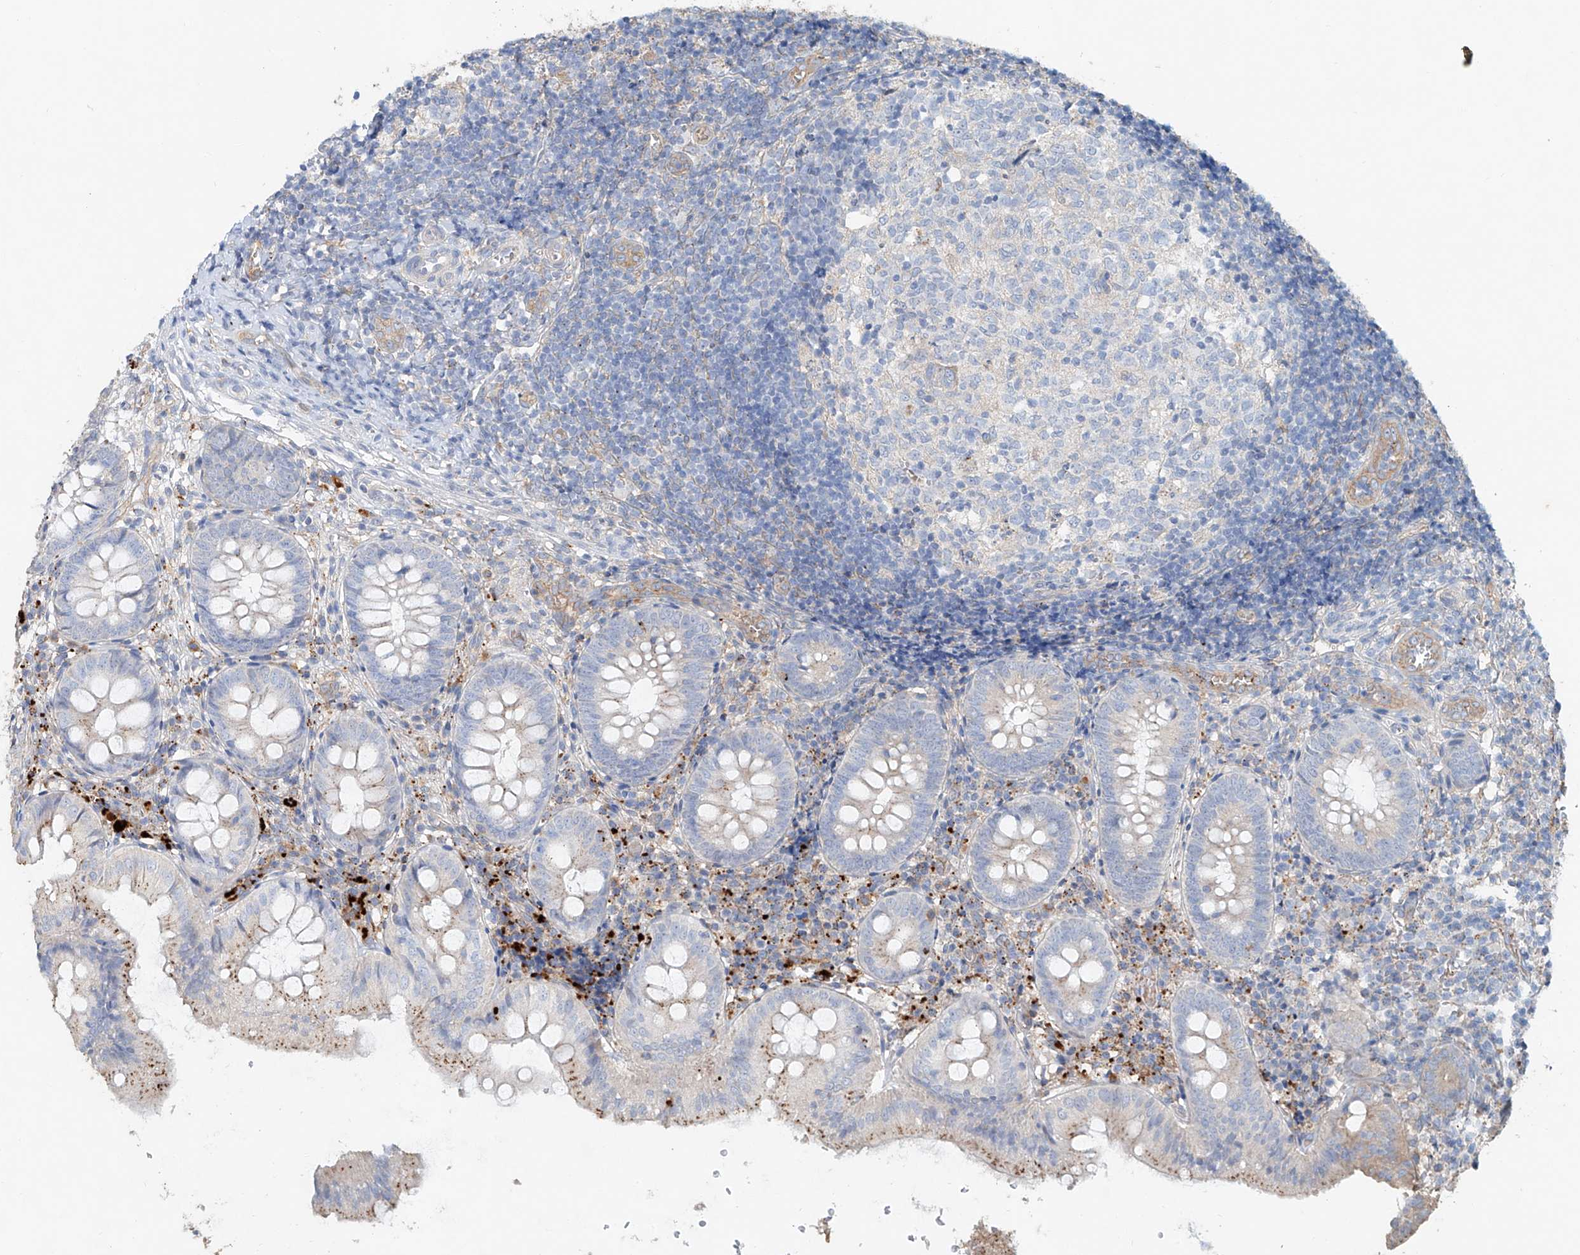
{"staining": {"intensity": "moderate", "quantity": "<25%", "location": "cytoplasmic/membranous"}, "tissue": "appendix", "cell_type": "Glandular cells", "image_type": "normal", "snomed": [{"axis": "morphology", "description": "Normal tissue, NOS"}, {"axis": "topography", "description": "Appendix"}], "caption": "Immunohistochemical staining of unremarkable human appendix displays <25% levels of moderate cytoplasmic/membranous protein staining in about <25% of glandular cells.", "gene": "TRIM47", "patient": {"sex": "male", "age": 8}}